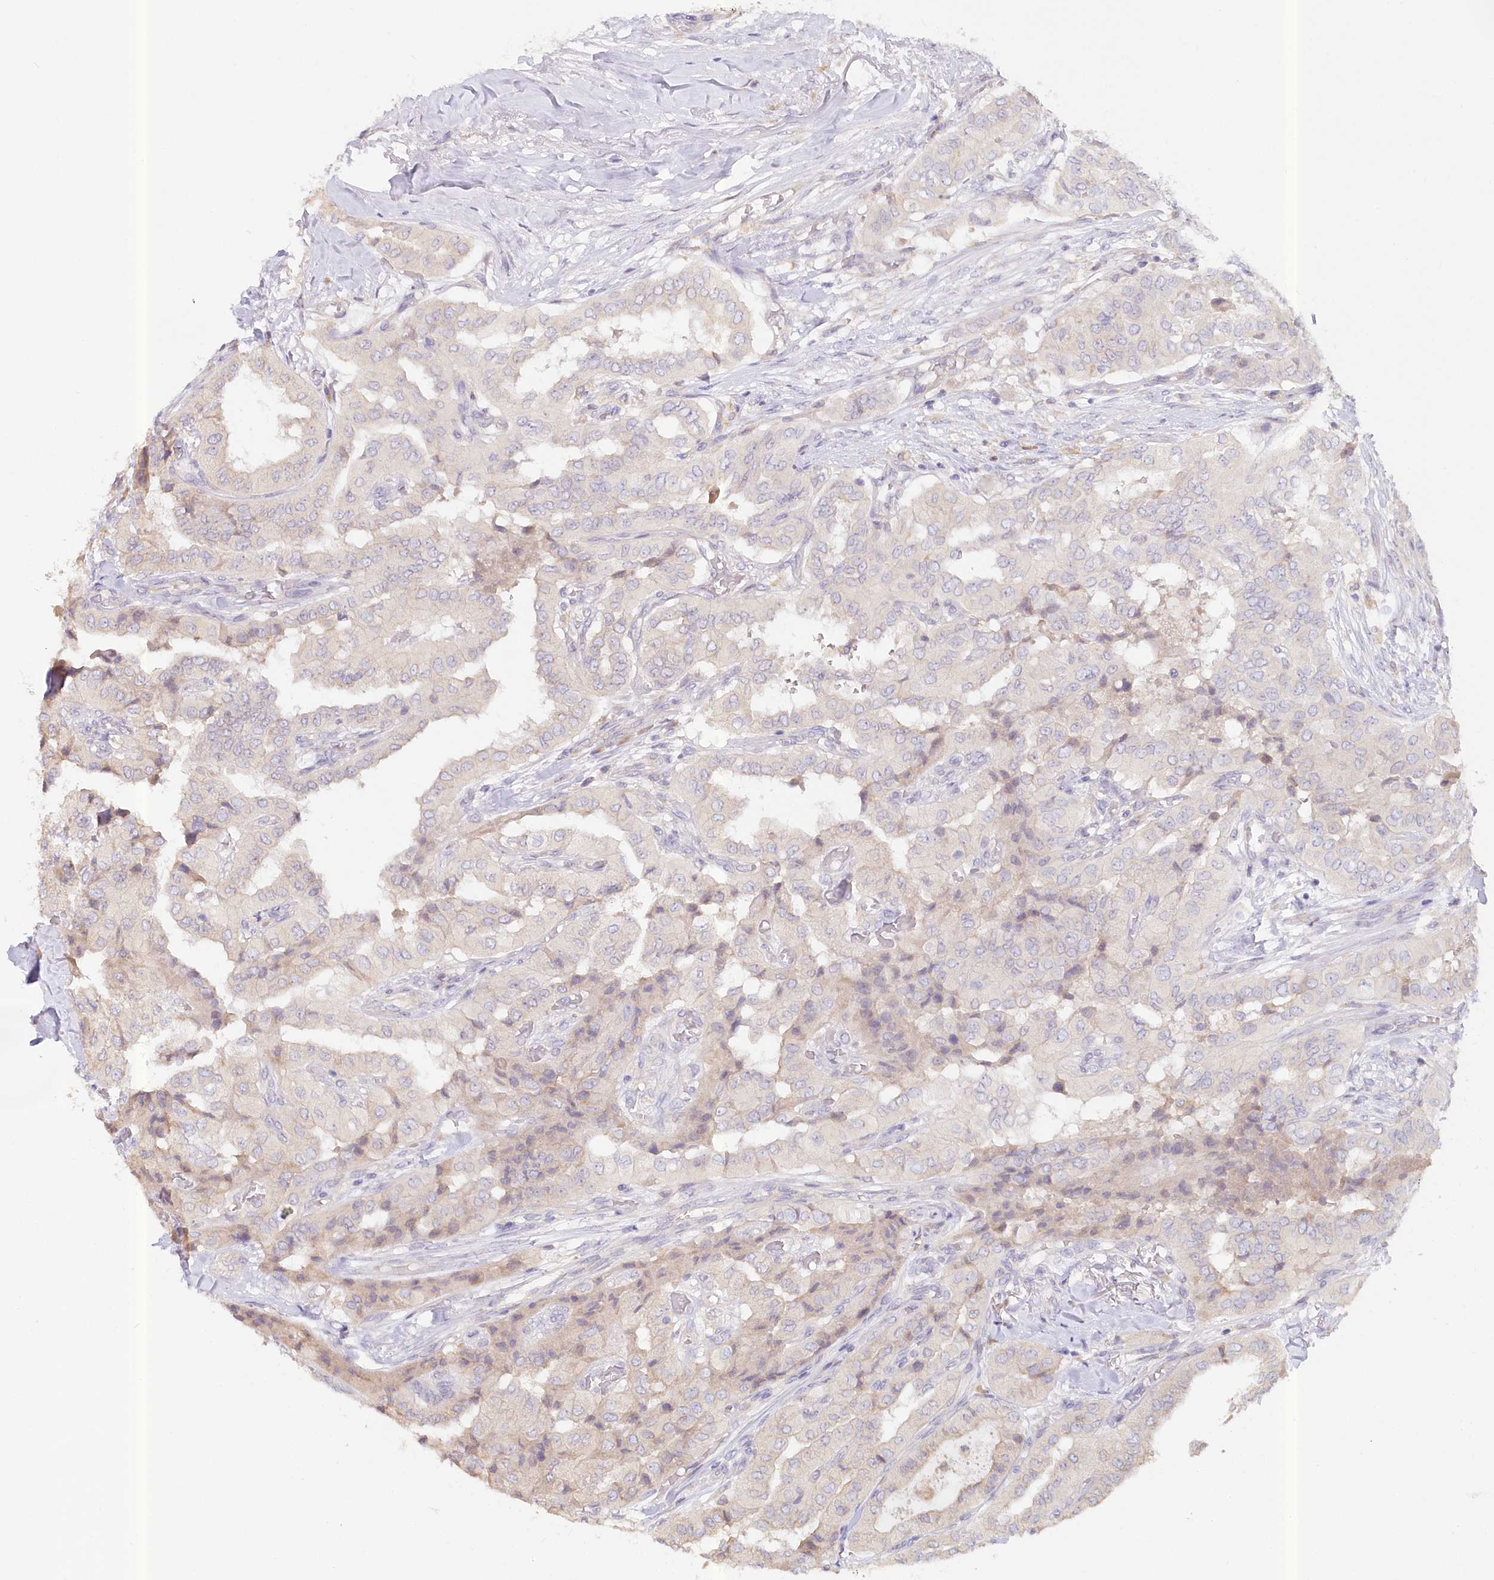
{"staining": {"intensity": "weak", "quantity": "<25%", "location": "cytoplasmic/membranous"}, "tissue": "thyroid cancer", "cell_type": "Tumor cells", "image_type": "cancer", "snomed": [{"axis": "morphology", "description": "Papillary adenocarcinoma, NOS"}, {"axis": "topography", "description": "Thyroid gland"}], "caption": "Human thyroid cancer (papillary adenocarcinoma) stained for a protein using immunohistochemistry (IHC) displays no positivity in tumor cells.", "gene": "PAIP2", "patient": {"sex": "female", "age": 59}}